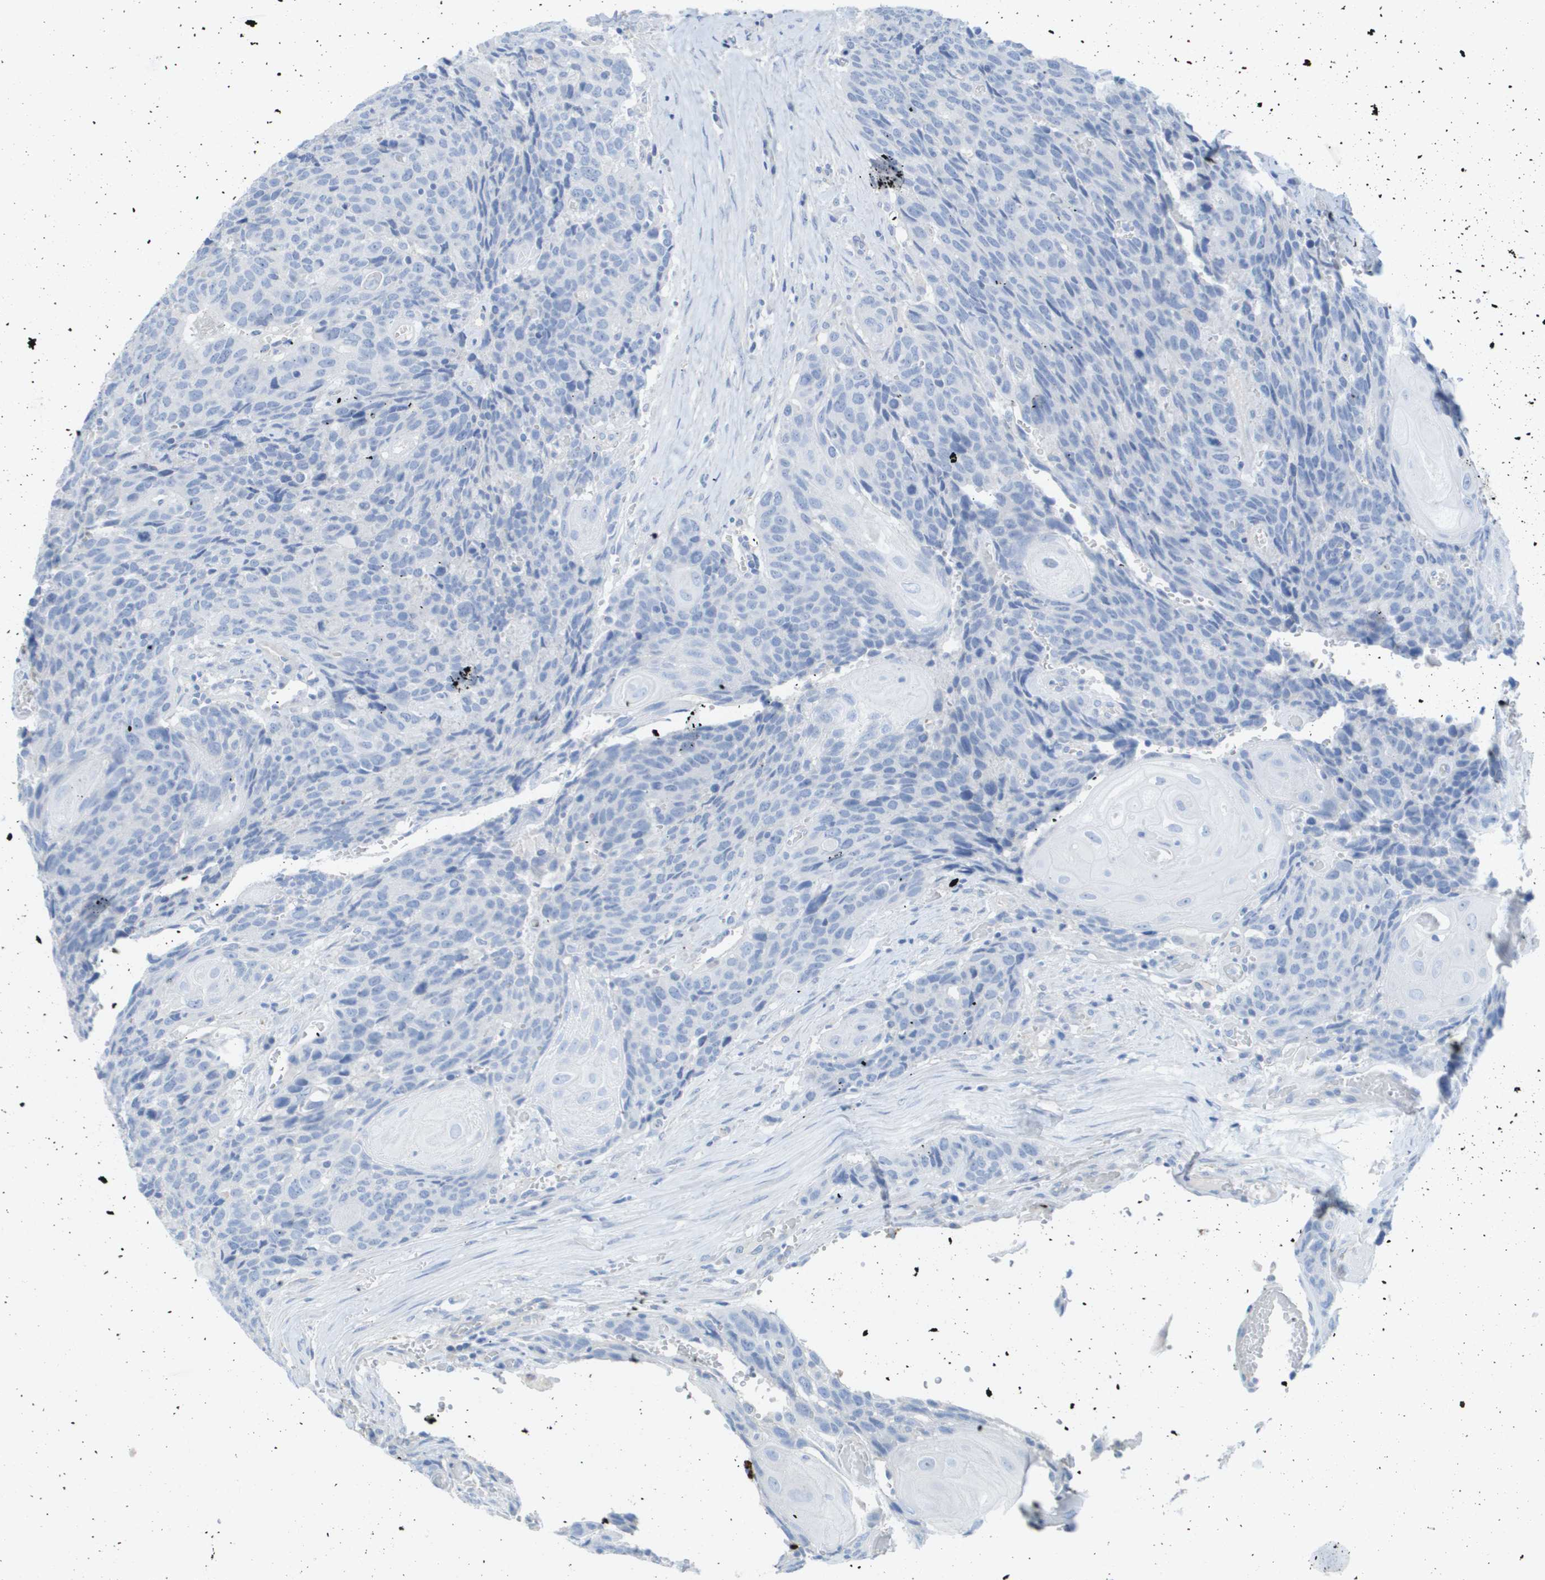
{"staining": {"intensity": "negative", "quantity": "none", "location": "none"}, "tissue": "head and neck cancer", "cell_type": "Tumor cells", "image_type": "cancer", "snomed": [{"axis": "morphology", "description": "Squamous cell carcinoma, NOS"}, {"axis": "topography", "description": "Head-Neck"}], "caption": "Head and neck cancer stained for a protein using IHC displays no positivity tumor cells.", "gene": "MYL3", "patient": {"sex": "male", "age": 66}}